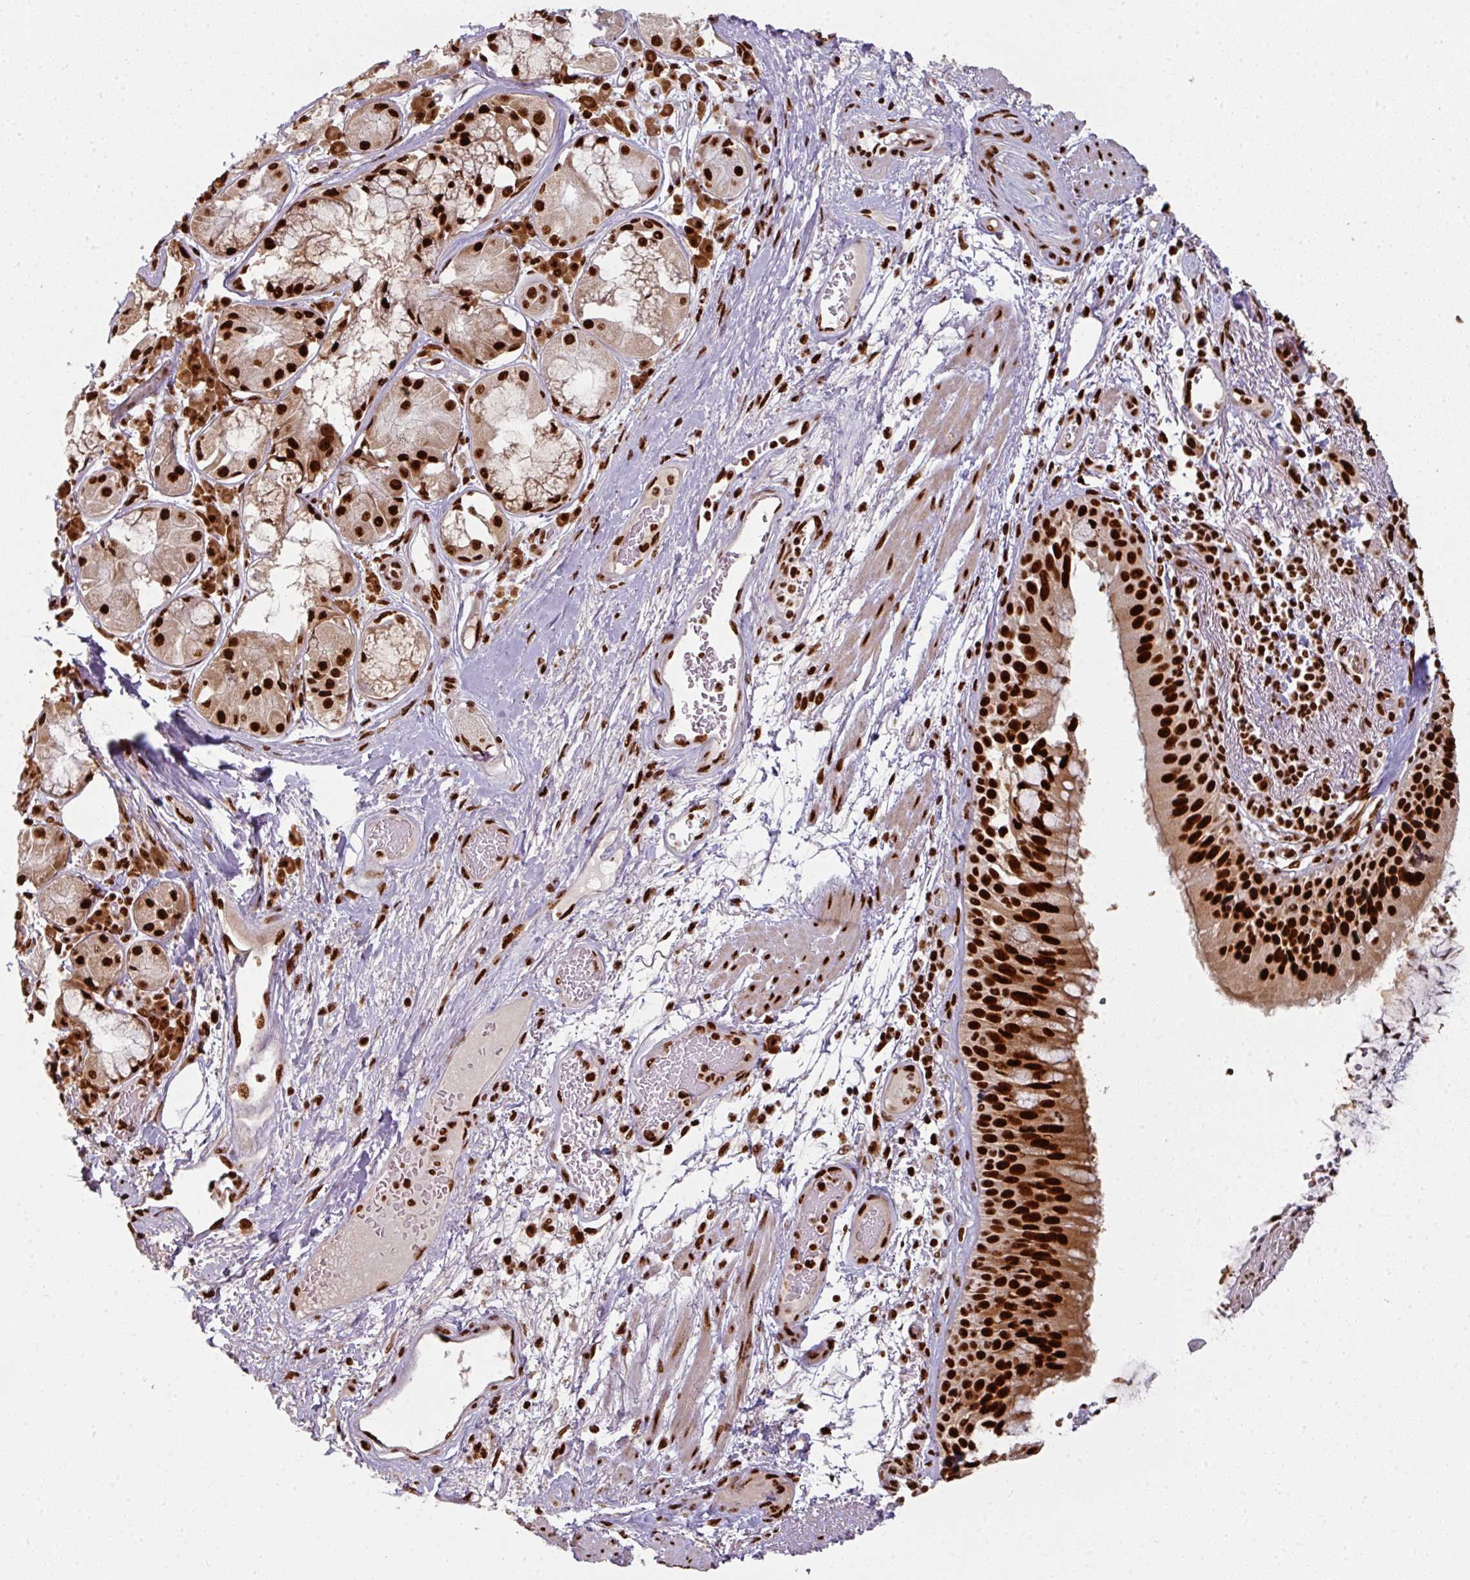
{"staining": {"intensity": "strong", "quantity": ">75%", "location": "cytoplasmic/membranous,nuclear"}, "tissue": "bronchus", "cell_type": "Respiratory epithelial cells", "image_type": "normal", "snomed": [{"axis": "morphology", "description": "Normal tissue, NOS"}, {"axis": "topography", "description": "Cartilage tissue"}, {"axis": "topography", "description": "Bronchus"}], "caption": "Respiratory epithelial cells exhibit high levels of strong cytoplasmic/membranous,nuclear expression in about >75% of cells in benign bronchus. The protein of interest is stained brown, and the nuclei are stained in blue (DAB (3,3'-diaminobenzidine) IHC with brightfield microscopy, high magnification).", "gene": "SIK3", "patient": {"sex": "male", "age": 63}}